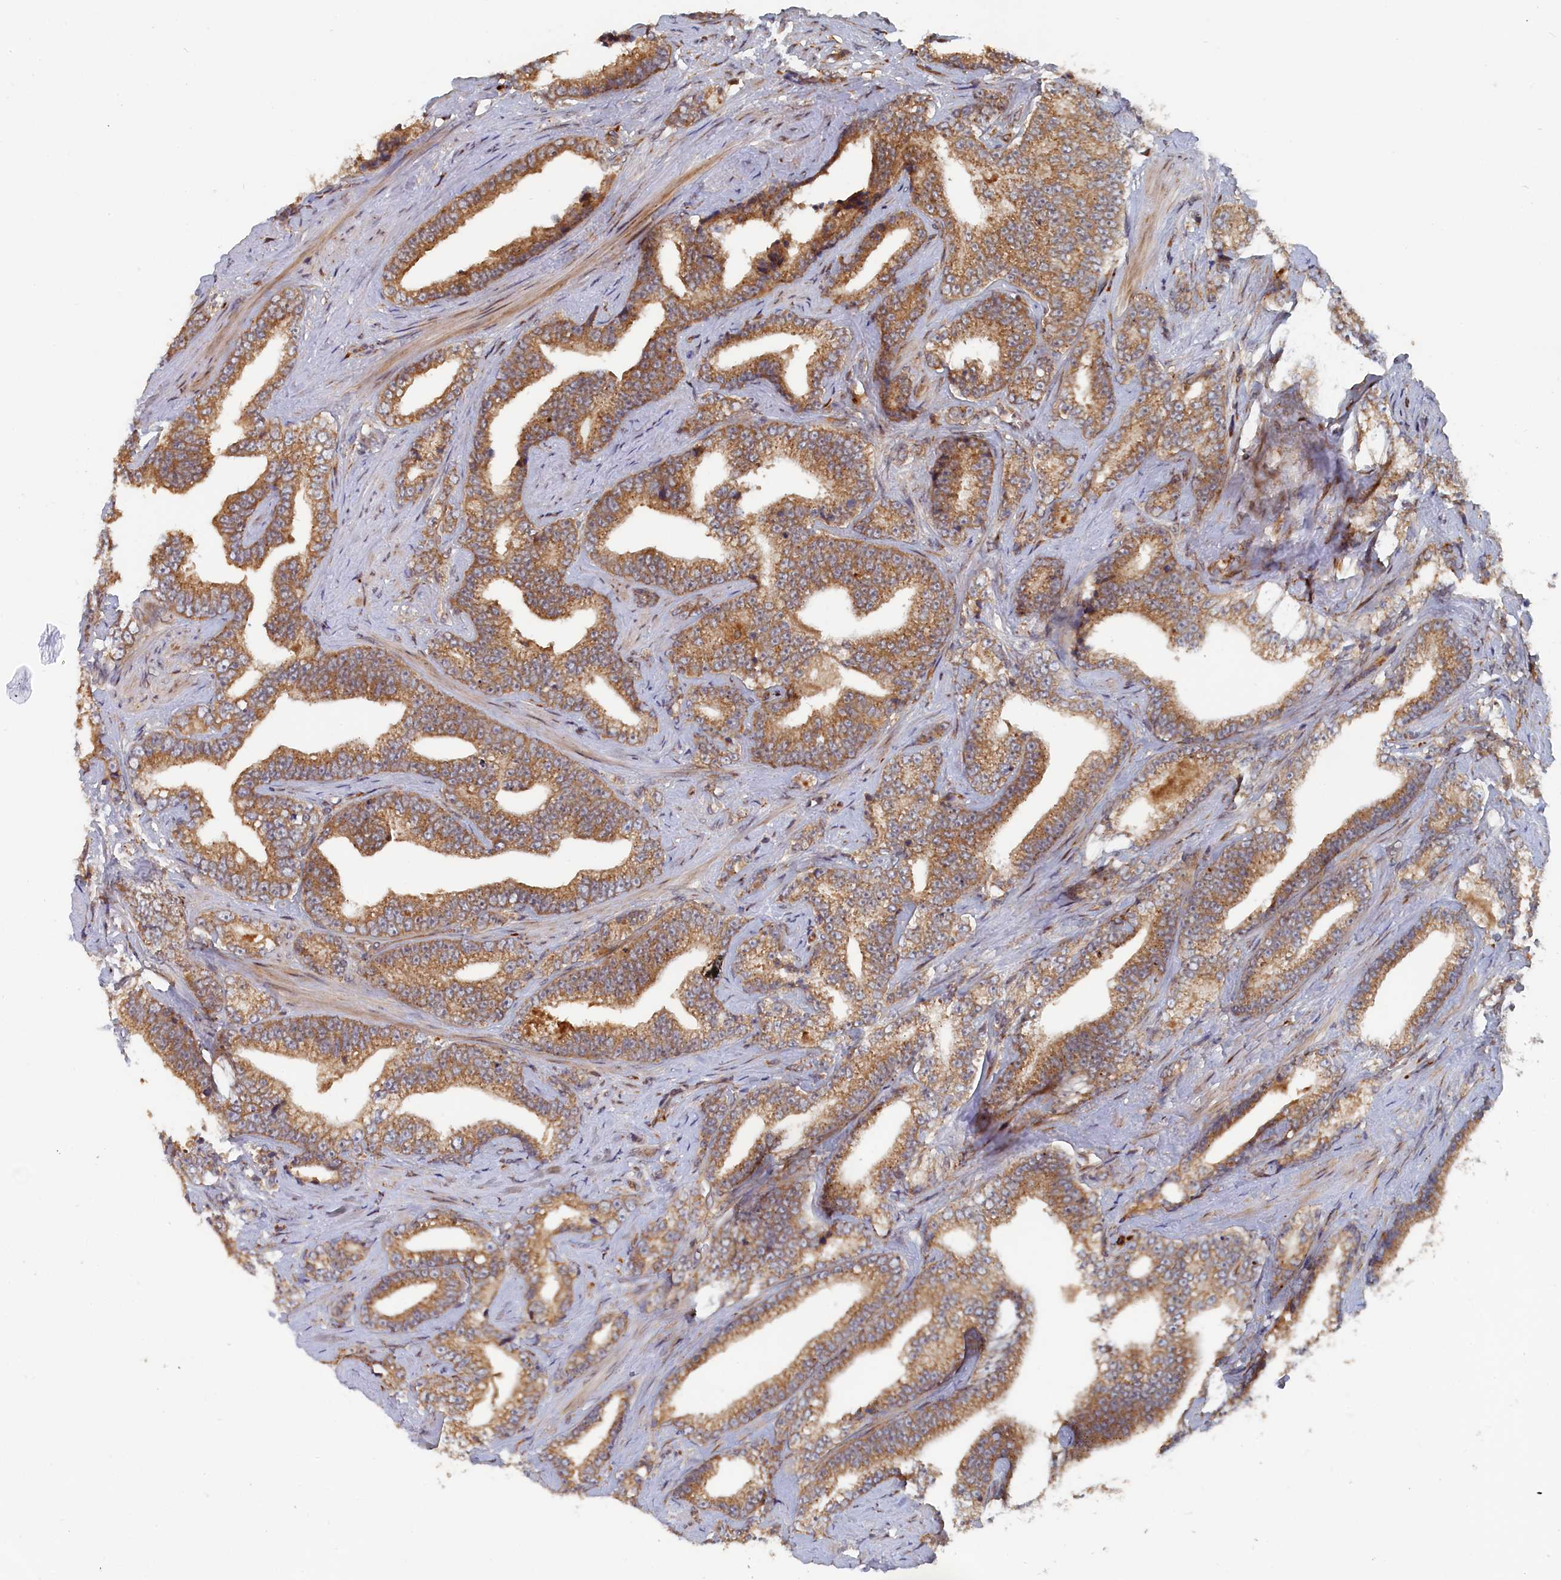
{"staining": {"intensity": "moderate", "quantity": ">75%", "location": "cytoplasmic/membranous"}, "tissue": "prostate cancer", "cell_type": "Tumor cells", "image_type": "cancer", "snomed": [{"axis": "morphology", "description": "Adenocarcinoma, High grade"}, {"axis": "topography", "description": "Prostate and seminal vesicle, NOS"}], "caption": "High-grade adenocarcinoma (prostate) stained for a protein shows moderate cytoplasmic/membranous positivity in tumor cells. Immunohistochemistry (ihc) stains the protein of interest in brown and the nuclei are stained blue.", "gene": "TRAPPC2L", "patient": {"sex": "male", "age": 67}}